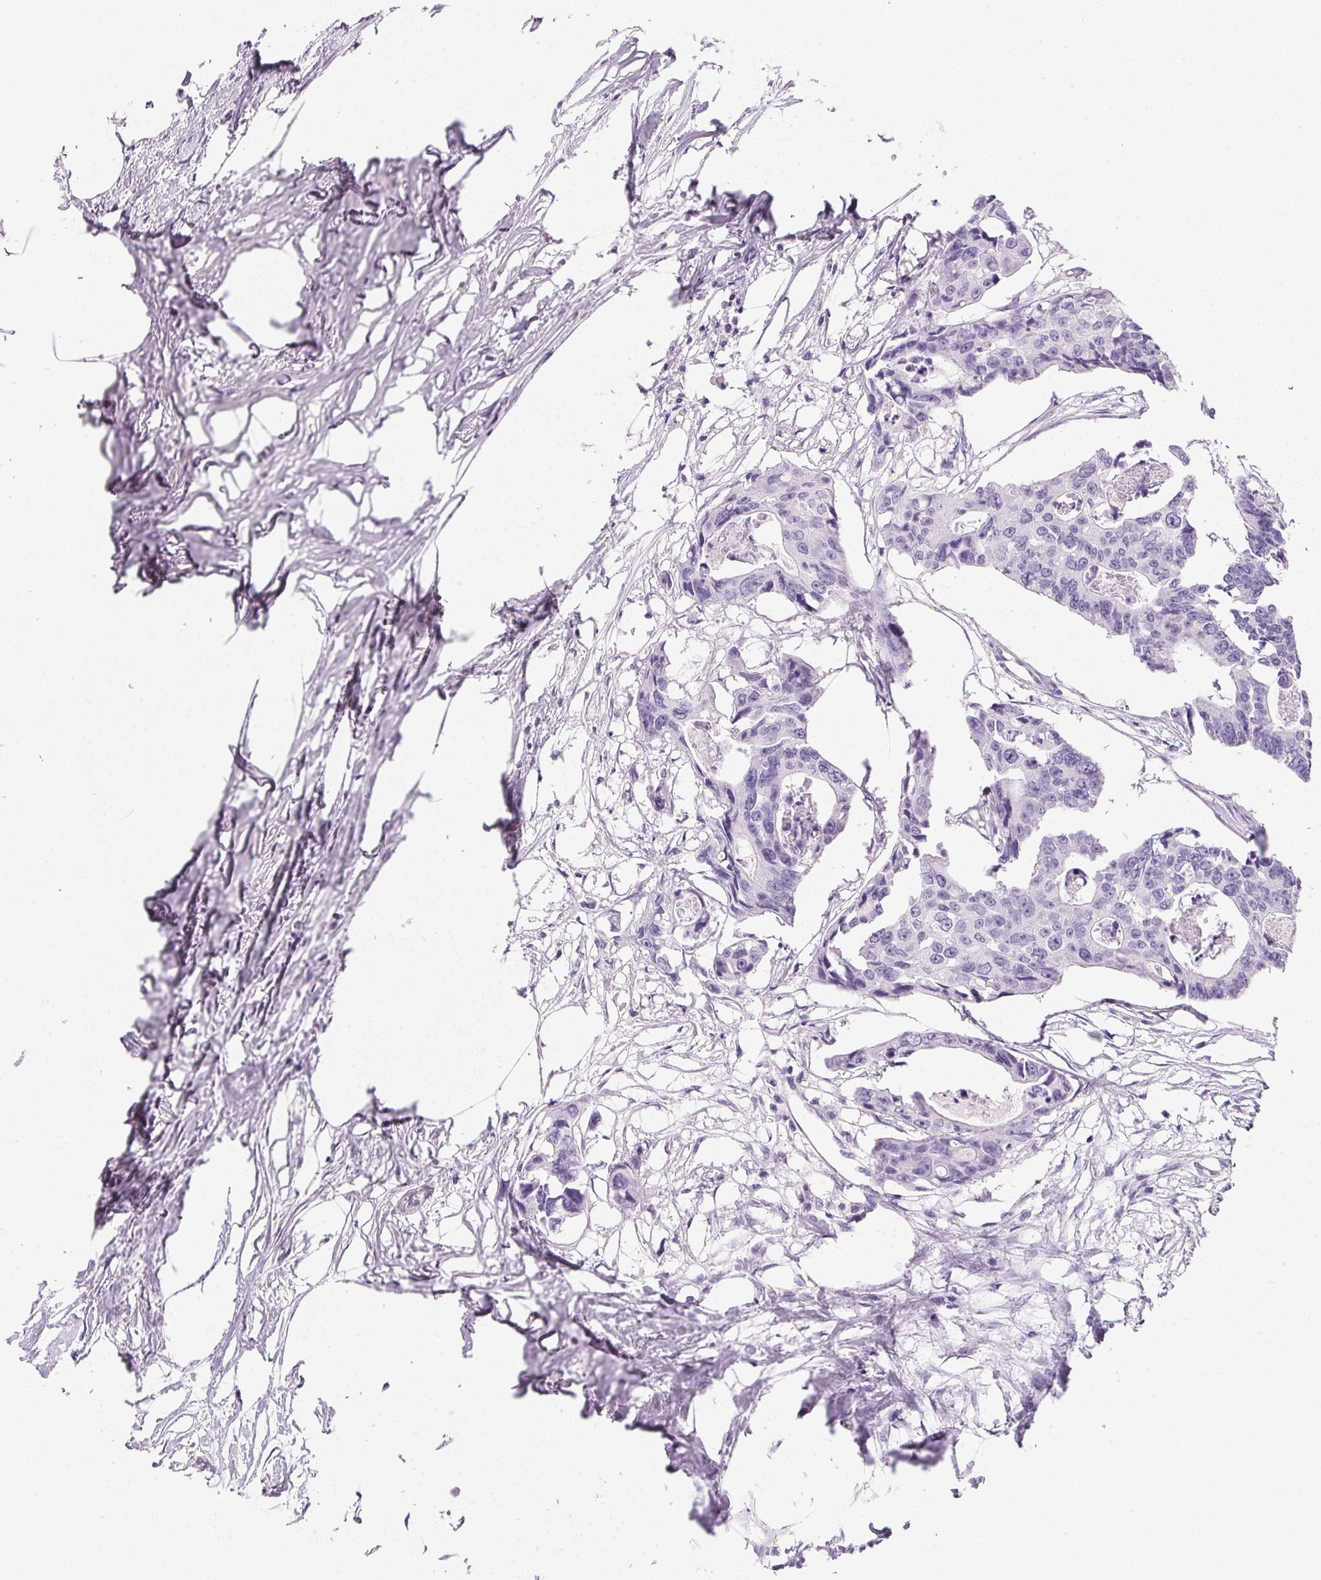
{"staining": {"intensity": "negative", "quantity": "none", "location": "none"}, "tissue": "colorectal cancer", "cell_type": "Tumor cells", "image_type": "cancer", "snomed": [{"axis": "morphology", "description": "Adenocarcinoma, NOS"}, {"axis": "topography", "description": "Rectum"}], "caption": "Tumor cells are negative for brown protein staining in colorectal cancer. (DAB (3,3'-diaminobenzidine) immunohistochemistry (IHC) with hematoxylin counter stain).", "gene": "PRSS3", "patient": {"sex": "male", "age": 57}}